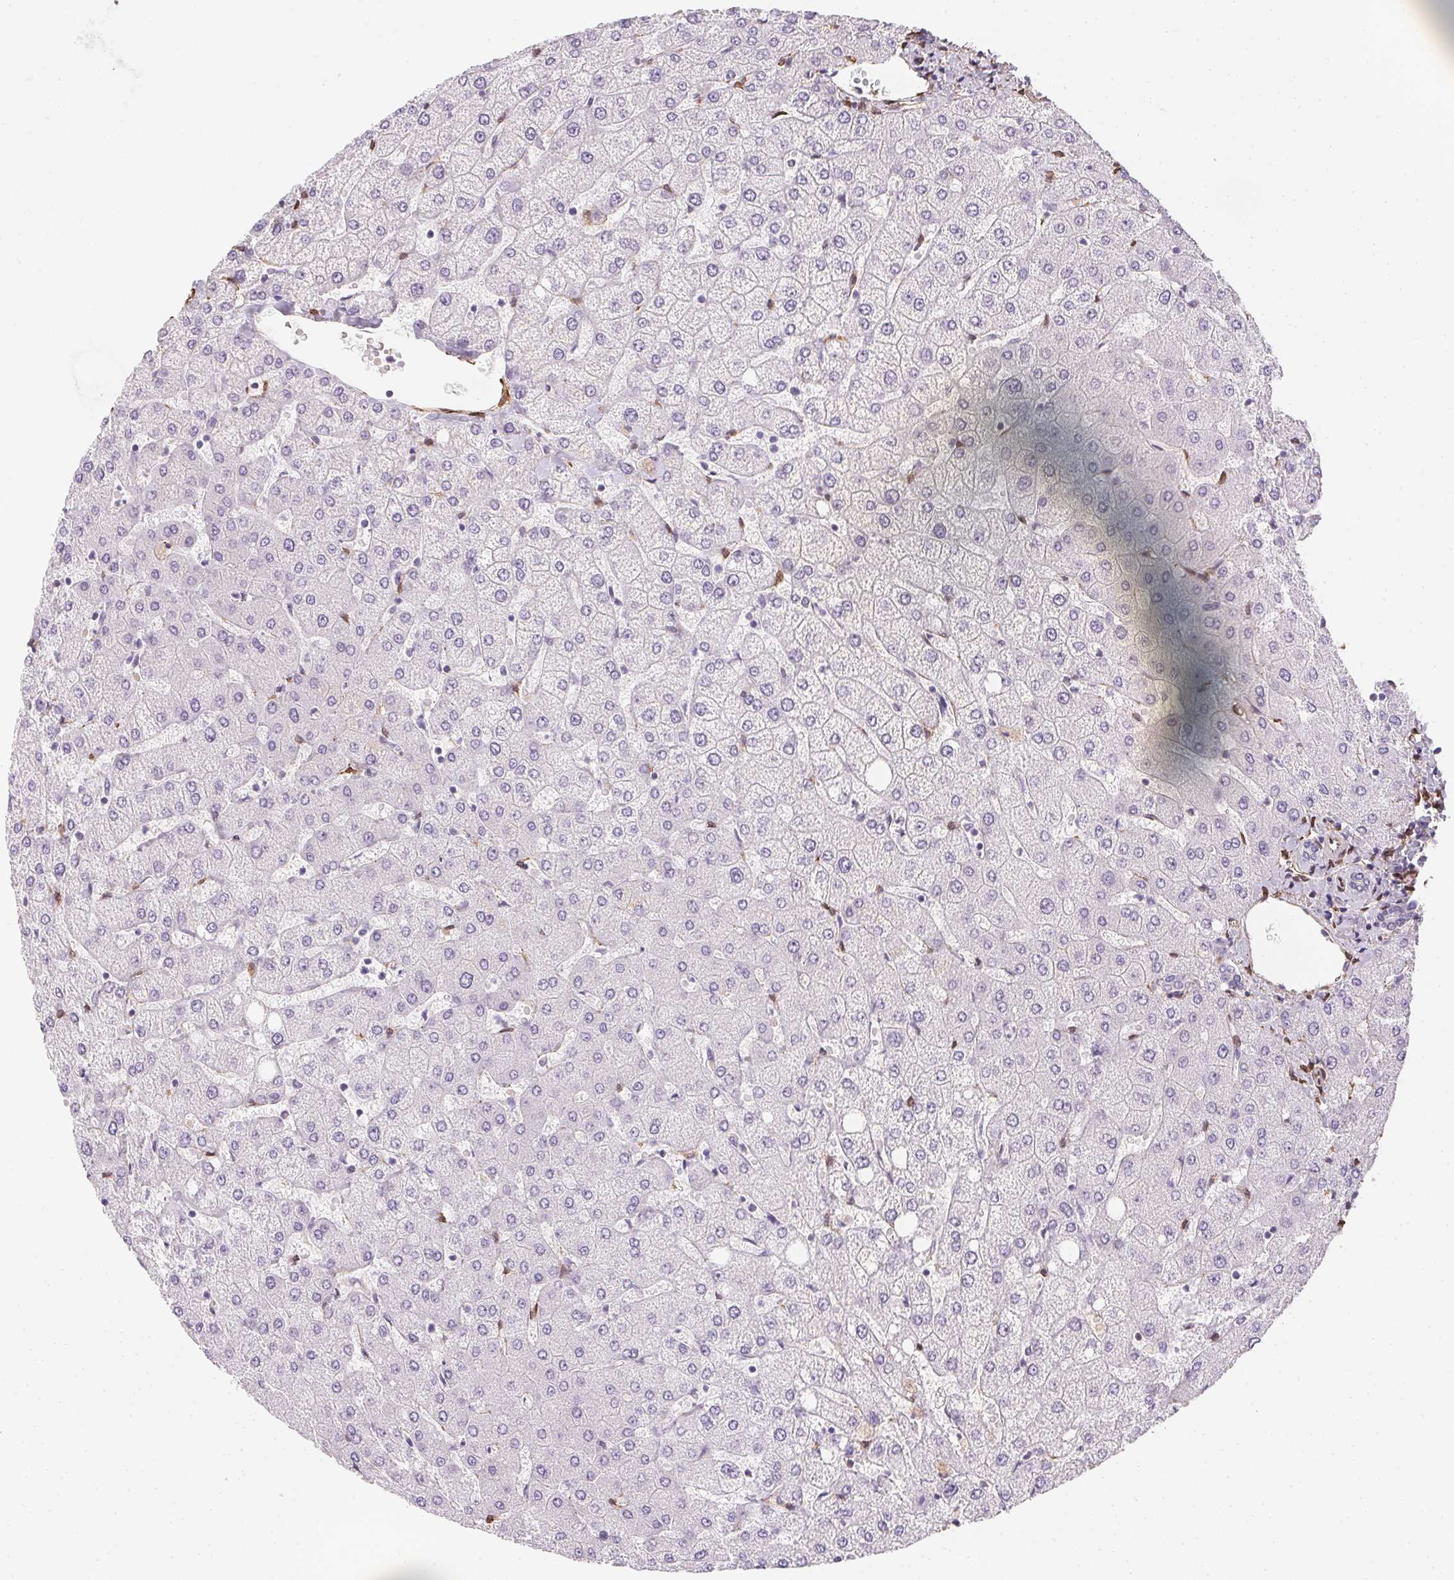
{"staining": {"intensity": "negative", "quantity": "none", "location": "none"}, "tissue": "liver", "cell_type": "Cholangiocytes", "image_type": "normal", "snomed": [{"axis": "morphology", "description": "Normal tissue, NOS"}, {"axis": "topography", "description": "Liver"}], "caption": "An immunohistochemistry (IHC) micrograph of unremarkable liver is shown. There is no staining in cholangiocytes of liver. (DAB (3,3'-diaminobenzidine) IHC, high magnification).", "gene": "RSBN1", "patient": {"sex": "female", "age": 54}}